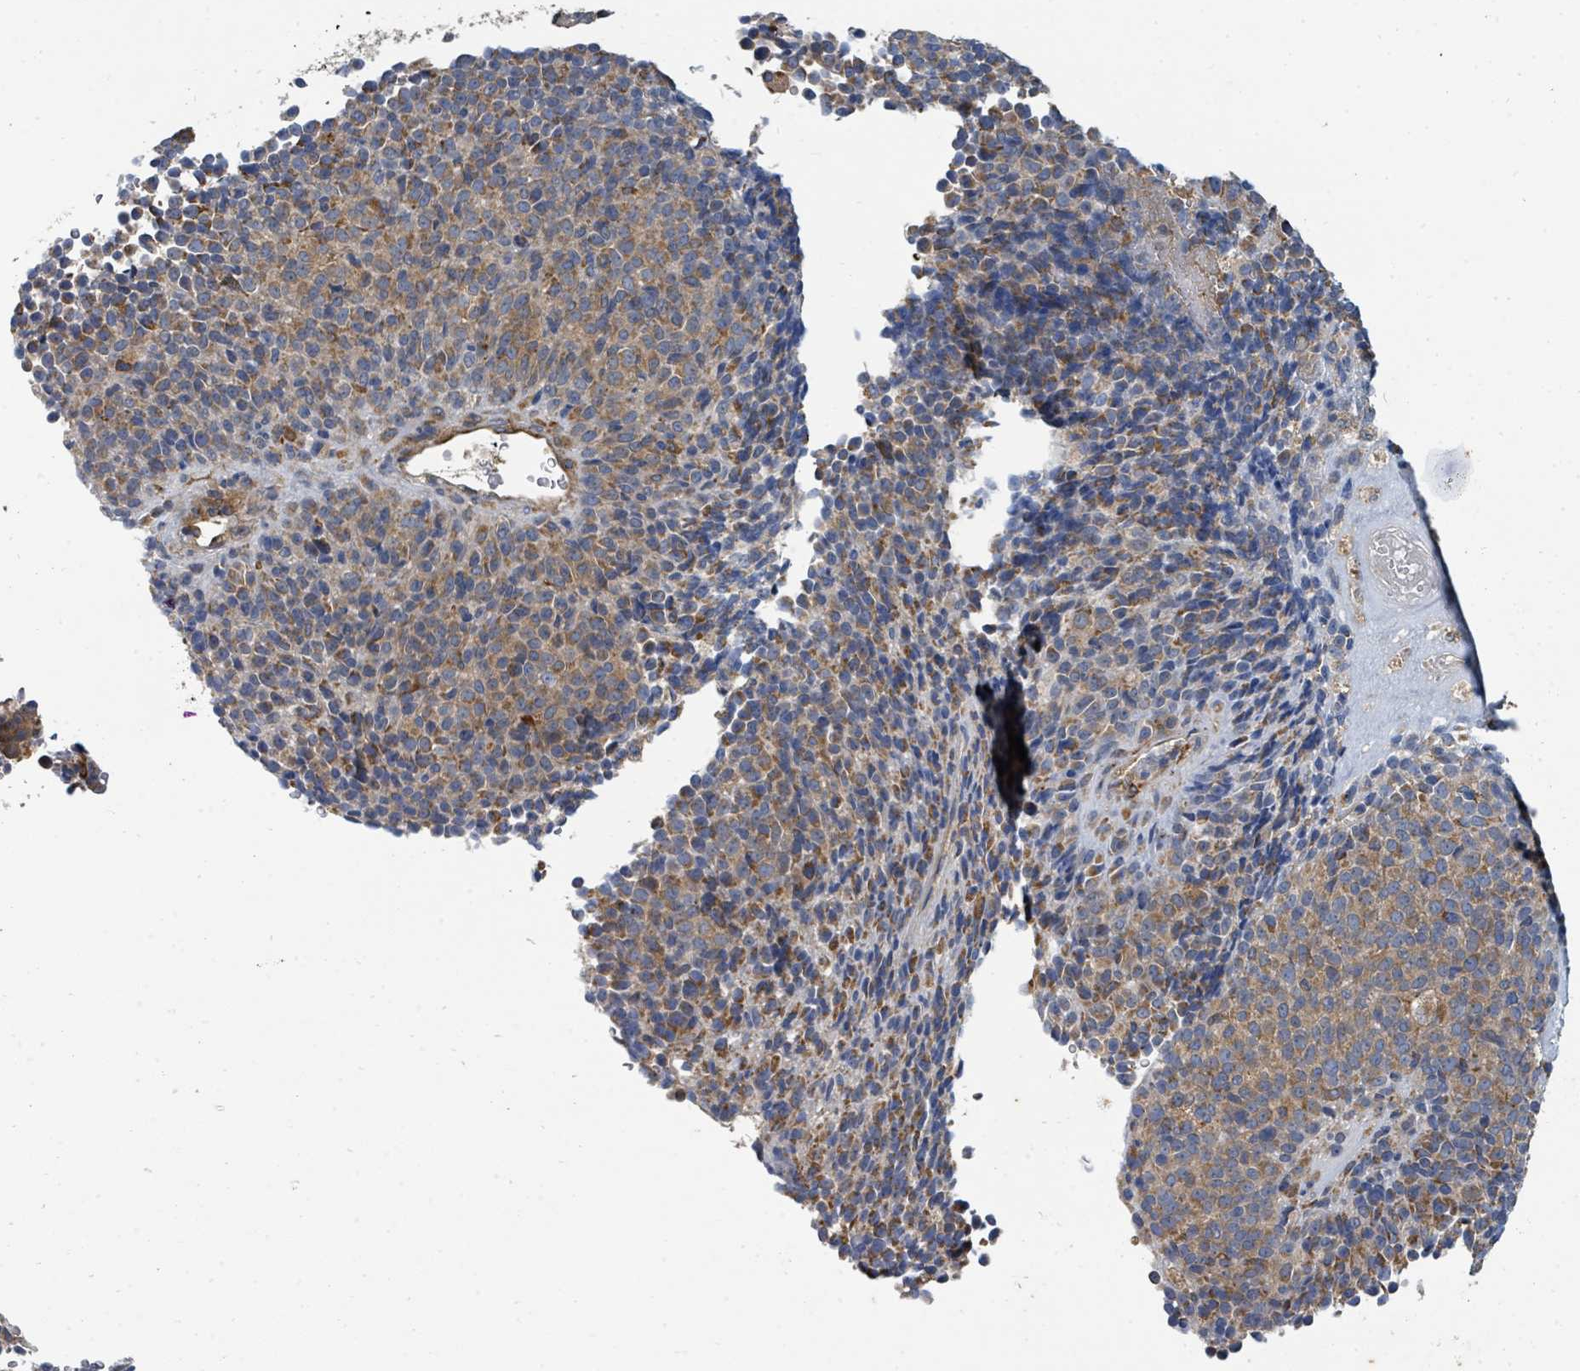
{"staining": {"intensity": "moderate", "quantity": ">75%", "location": "cytoplasmic/membranous"}, "tissue": "melanoma", "cell_type": "Tumor cells", "image_type": "cancer", "snomed": [{"axis": "morphology", "description": "Malignant melanoma, Metastatic site"}, {"axis": "topography", "description": "Brain"}], "caption": "An immunohistochemistry photomicrograph of neoplastic tissue is shown. Protein staining in brown highlights moderate cytoplasmic/membranous positivity in melanoma within tumor cells.", "gene": "BOLA2B", "patient": {"sex": "female", "age": 56}}